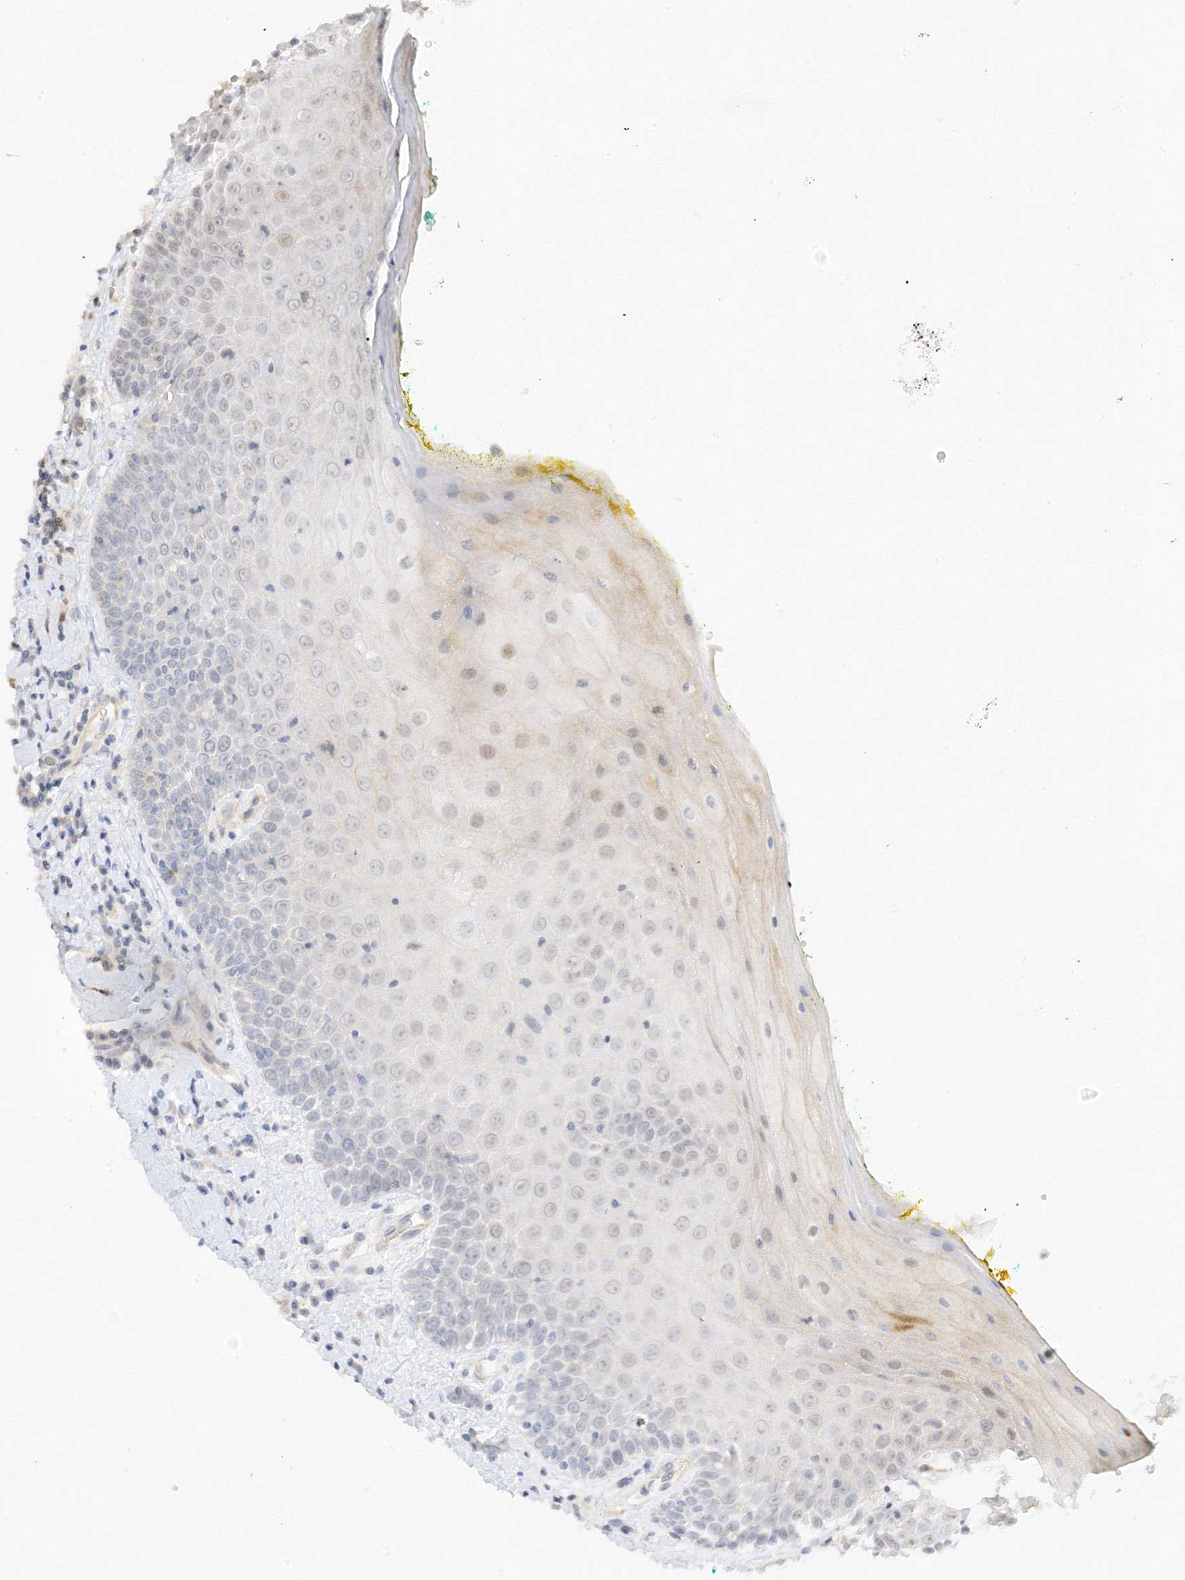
{"staining": {"intensity": "moderate", "quantity": "25%-75%", "location": "cytoplasmic/membranous,nuclear"}, "tissue": "oral mucosa", "cell_type": "Squamous epithelial cells", "image_type": "normal", "snomed": [{"axis": "morphology", "description": "Normal tissue, NOS"}, {"axis": "morphology", "description": "Squamous cell carcinoma, NOS"}, {"axis": "topography", "description": "Oral tissue"}, {"axis": "topography", "description": "Head-Neck"}], "caption": "Protein positivity by immunohistochemistry displays moderate cytoplasmic/membranous,nuclear staining in approximately 25%-75% of squamous epithelial cells in normal oral mucosa.", "gene": "ETAA1", "patient": {"sex": "female", "age": 70}}